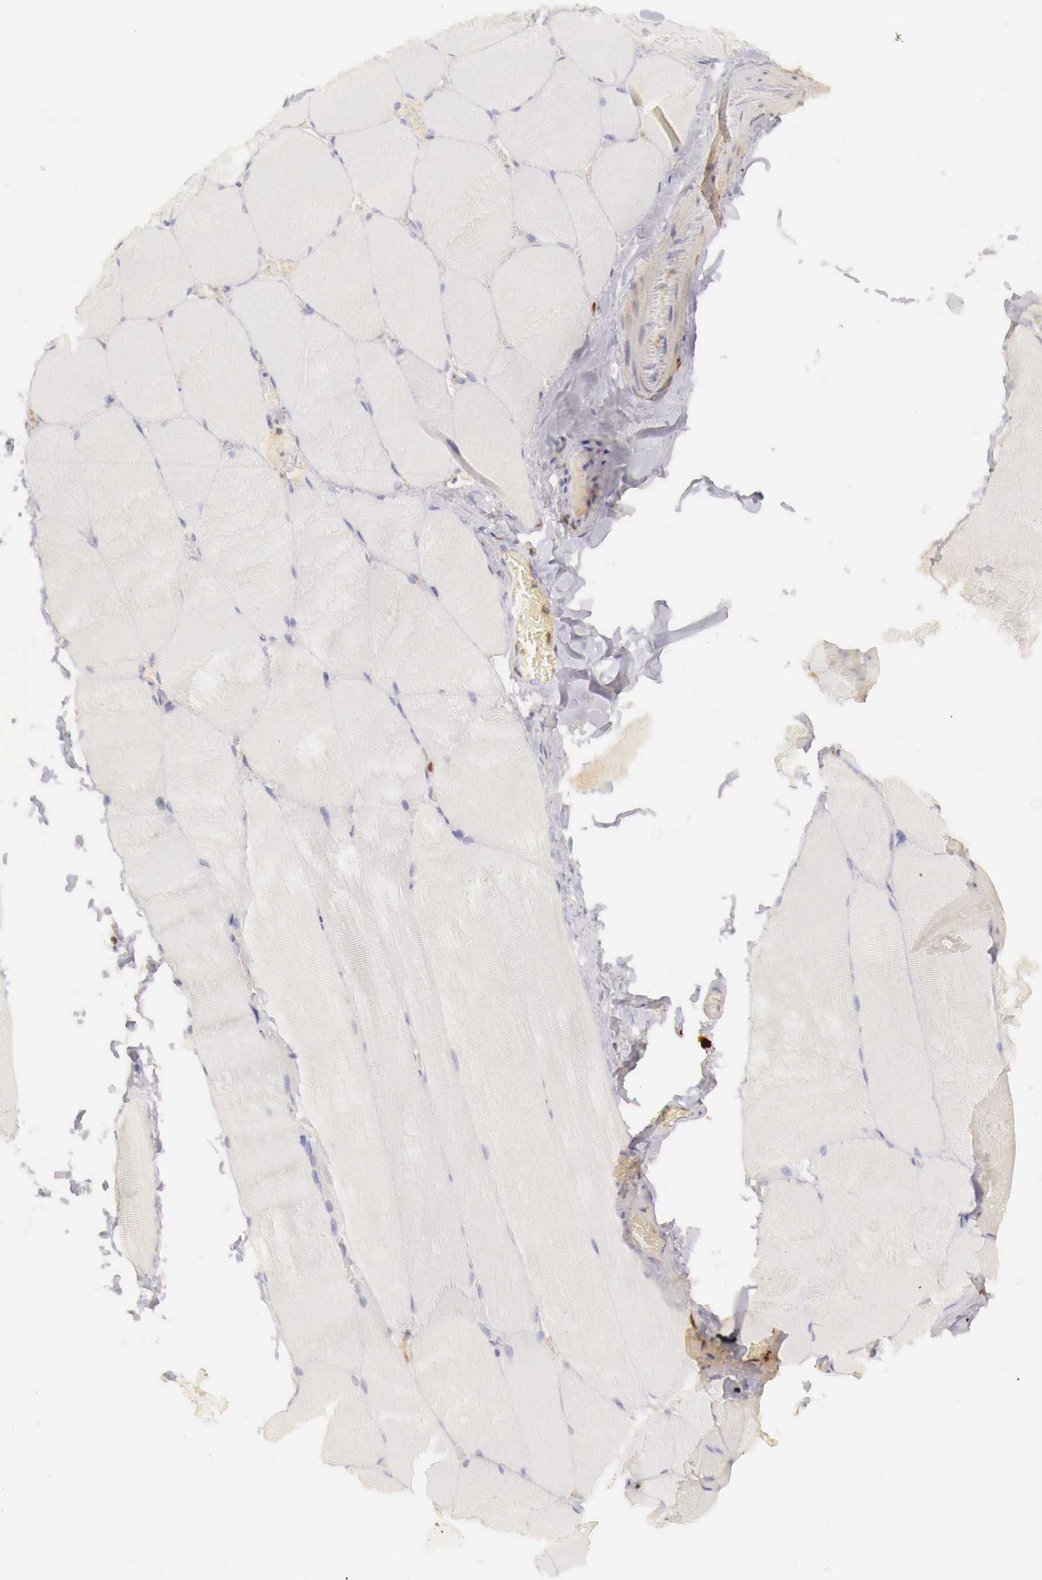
{"staining": {"intensity": "negative", "quantity": "none", "location": "none"}, "tissue": "skeletal muscle", "cell_type": "Myocytes", "image_type": "normal", "snomed": [{"axis": "morphology", "description": "Normal tissue, NOS"}, {"axis": "topography", "description": "Skeletal muscle"}], "caption": "Immunohistochemistry of unremarkable skeletal muscle exhibits no positivity in myocytes.", "gene": "RENBP", "patient": {"sex": "male", "age": 71}}